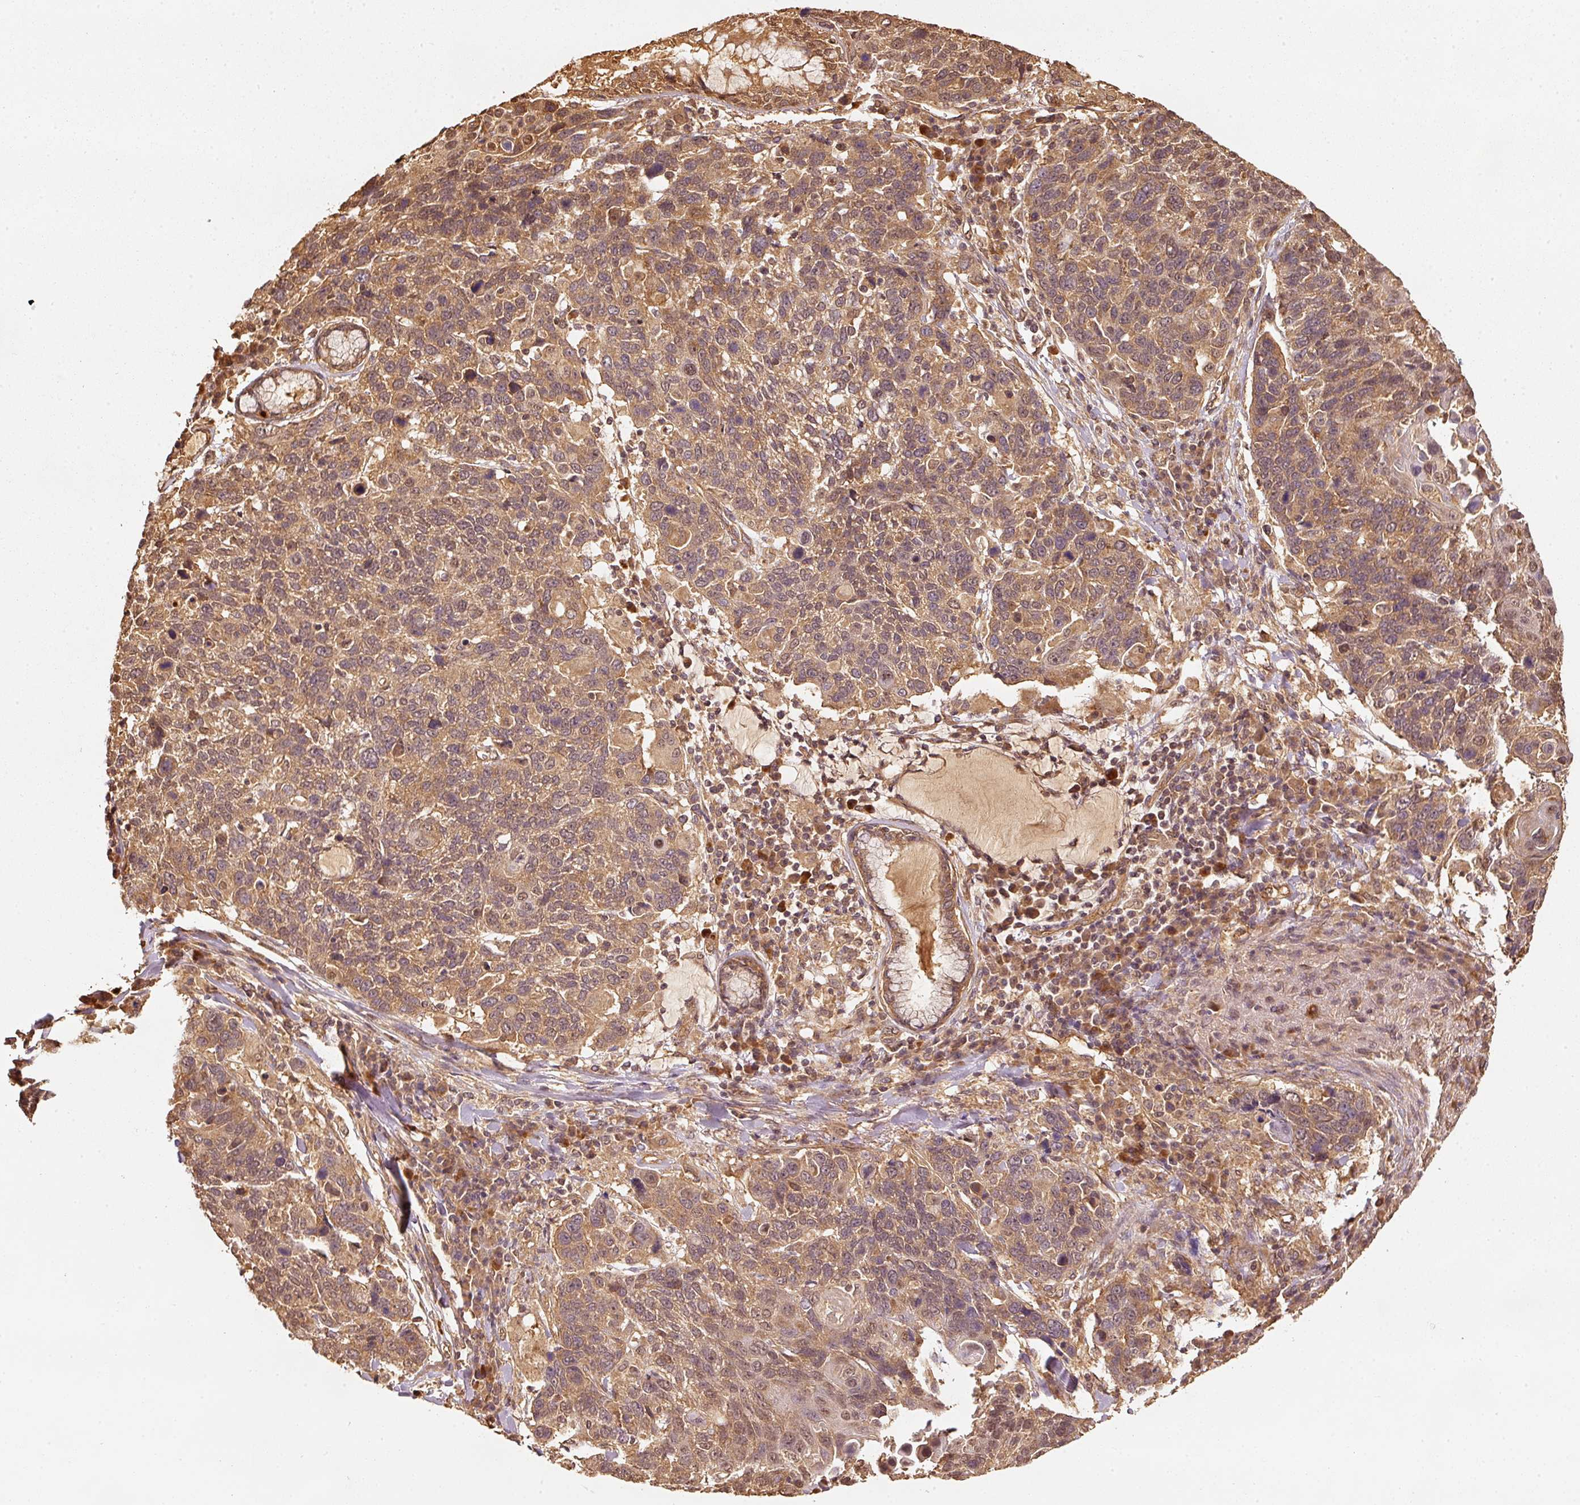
{"staining": {"intensity": "moderate", "quantity": ">75%", "location": "cytoplasmic/membranous"}, "tissue": "lung cancer", "cell_type": "Tumor cells", "image_type": "cancer", "snomed": [{"axis": "morphology", "description": "Squamous cell carcinoma, NOS"}, {"axis": "topography", "description": "Lung"}], "caption": "Moderate cytoplasmic/membranous protein expression is seen in about >75% of tumor cells in lung cancer (squamous cell carcinoma).", "gene": "STAU1", "patient": {"sex": "male", "age": 66}}